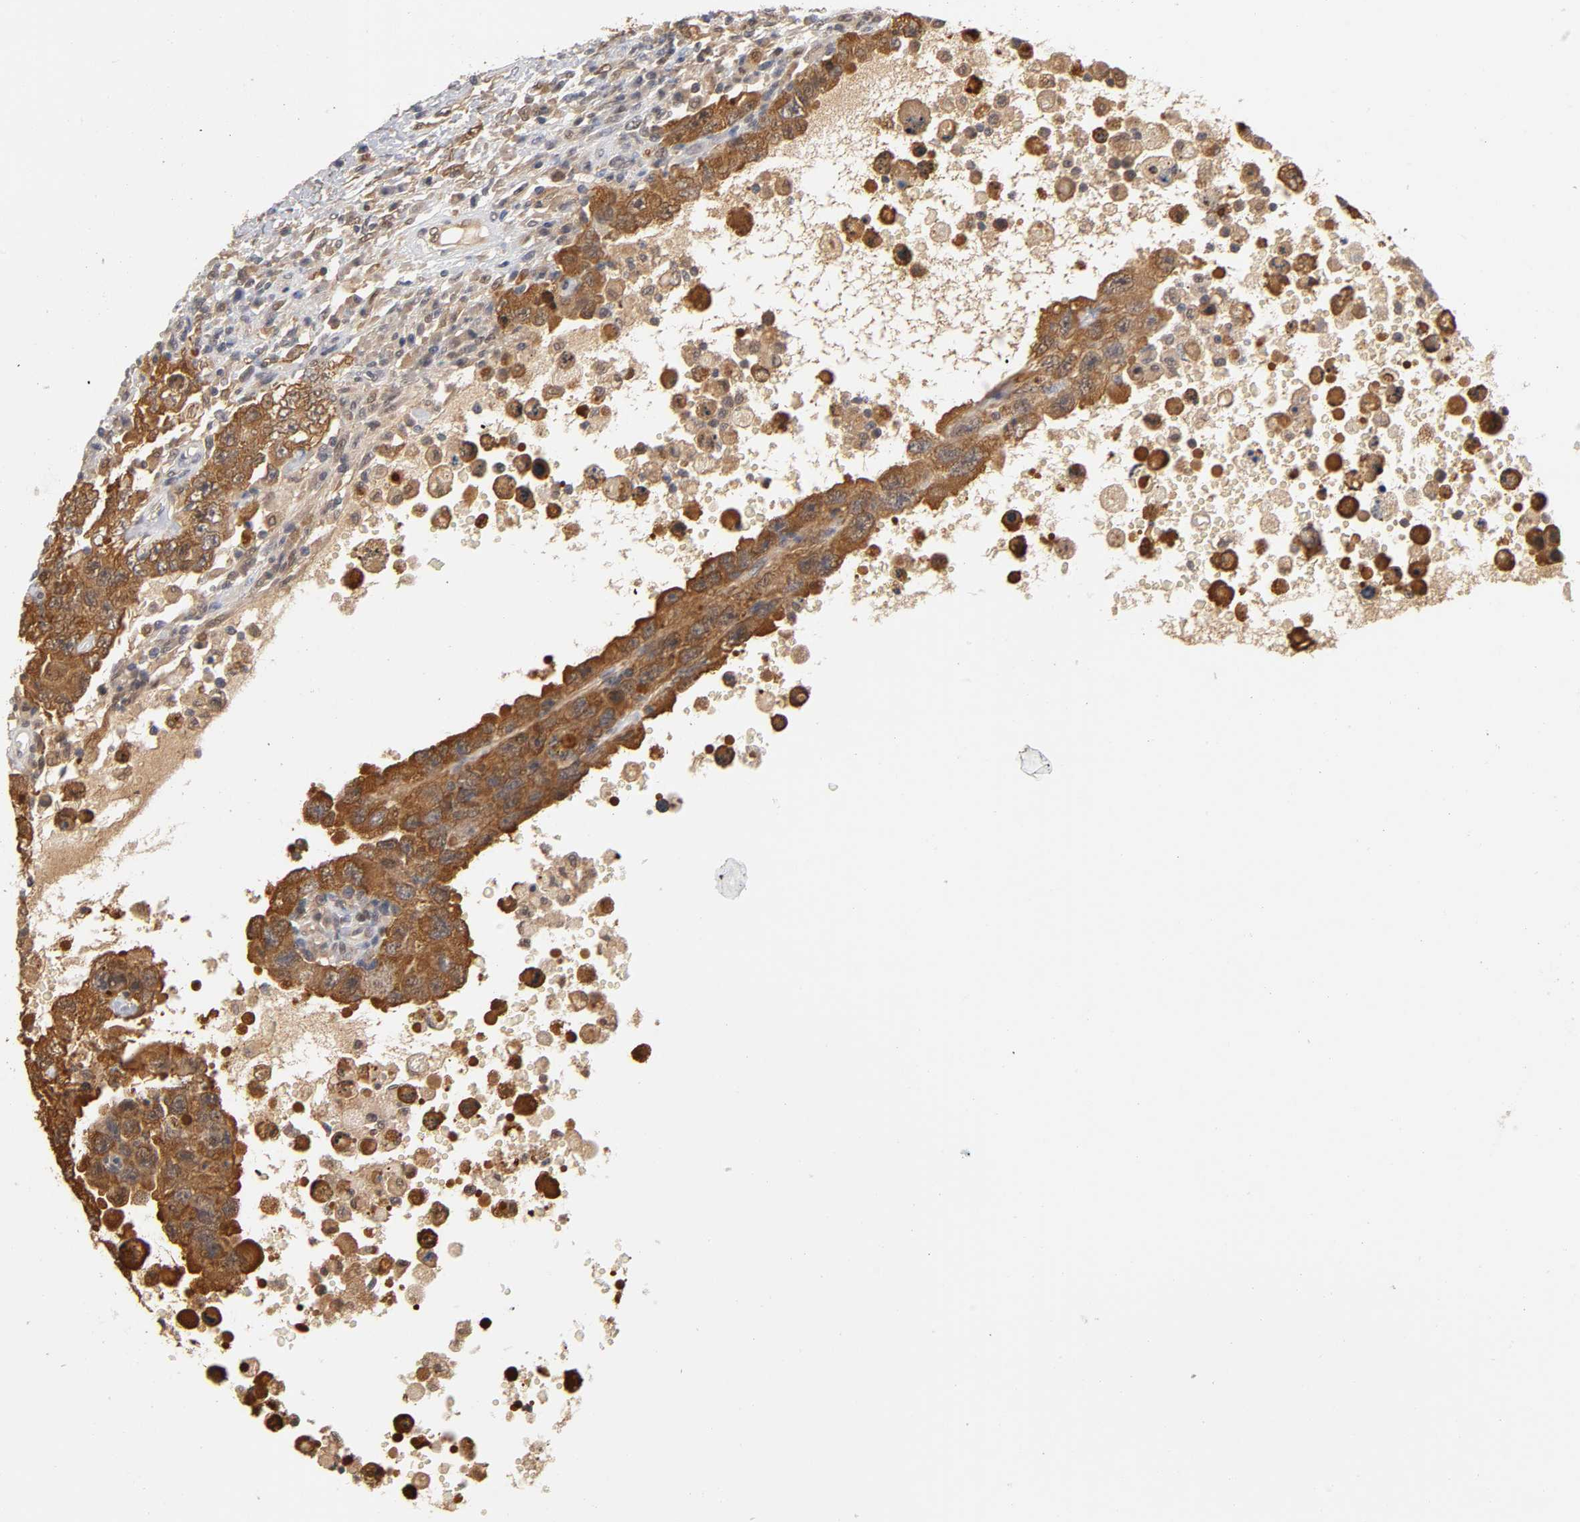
{"staining": {"intensity": "strong", "quantity": ">75%", "location": "cytoplasmic/membranous"}, "tissue": "testis cancer", "cell_type": "Tumor cells", "image_type": "cancer", "snomed": [{"axis": "morphology", "description": "Carcinoma, Embryonal, NOS"}, {"axis": "topography", "description": "Testis"}], "caption": "A photomicrograph of human testis cancer stained for a protein demonstrates strong cytoplasmic/membranous brown staining in tumor cells. The staining was performed using DAB (3,3'-diaminobenzidine), with brown indicating positive protein expression. Nuclei are stained blue with hematoxylin.", "gene": "DFFB", "patient": {"sex": "male", "age": 26}}